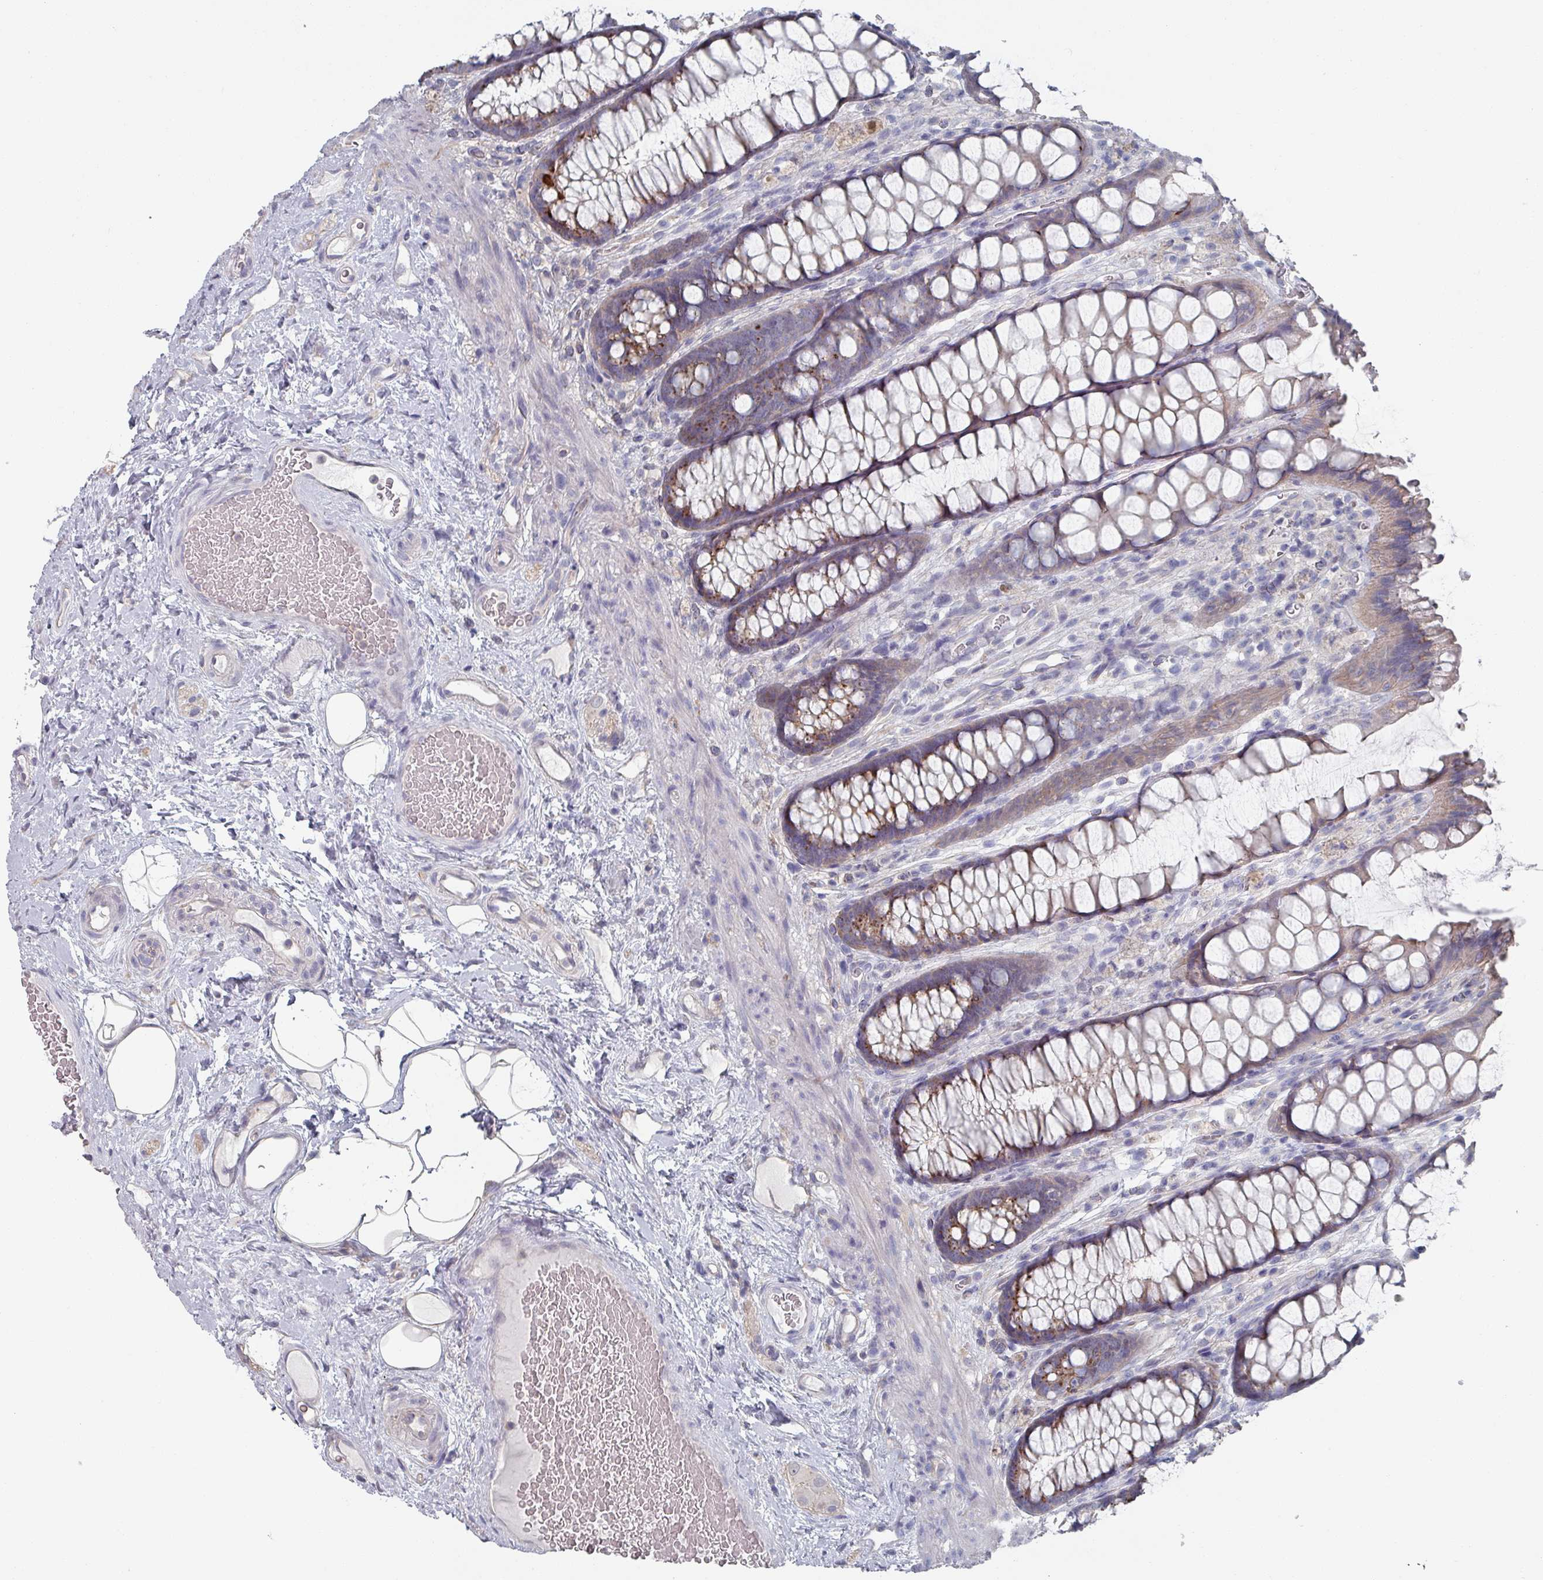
{"staining": {"intensity": "moderate", "quantity": "25%-75%", "location": "cytoplasmic/membranous"}, "tissue": "rectum", "cell_type": "Glandular cells", "image_type": "normal", "snomed": [{"axis": "morphology", "description": "Normal tissue, NOS"}, {"axis": "topography", "description": "Rectum"}], "caption": "Immunohistochemistry (IHC) image of normal rectum: rectum stained using IHC exhibits medium levels of moderate protein expression localized specifically in the cytoplasmic/membranous of glandular cells, appearing as a cytoplasmic/membranous brown color.", "gene": "EFL1", "patient": {"sex": "female", "age": 67}}